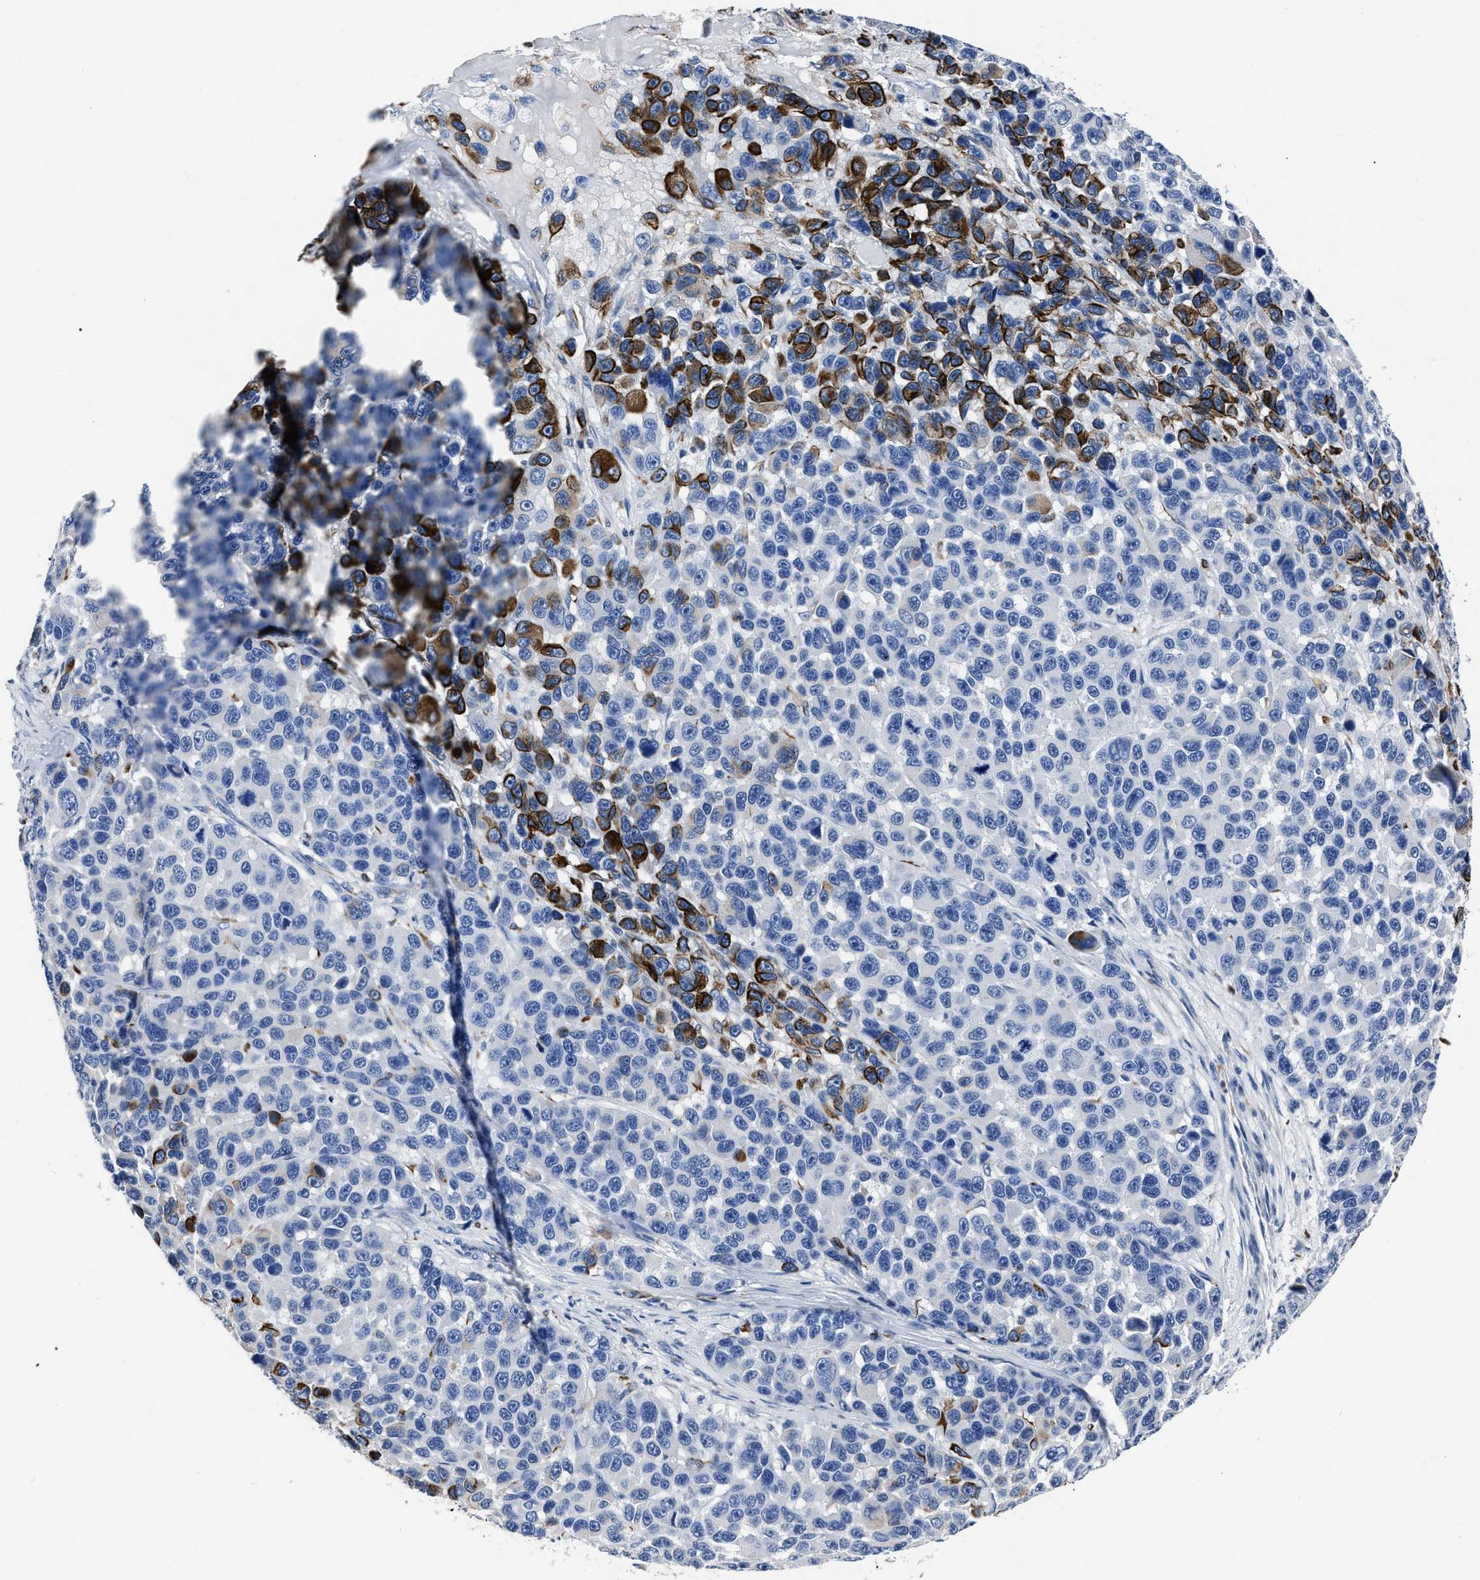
{"staining": {"intensity": "strong", "quantity": "<25%", "location": "cytoplasmic/membranous"}, "tissue": "melanoma", "cell_type": "Tumor cells", "image_type": "cancer", "snomed": [{"axis": "morphology", "description": "Malignant melanoma, NOS"}, {"axis": "topography", "description": "Skin"}], "caption": "The micrograph reveals staining of malignant melanoma, revealing strong cytoplasmic/membranous protein staining (brown color) within tumor cells.", "gene": "OR10G3", "patient": {"sex": "male", "age": 53}}